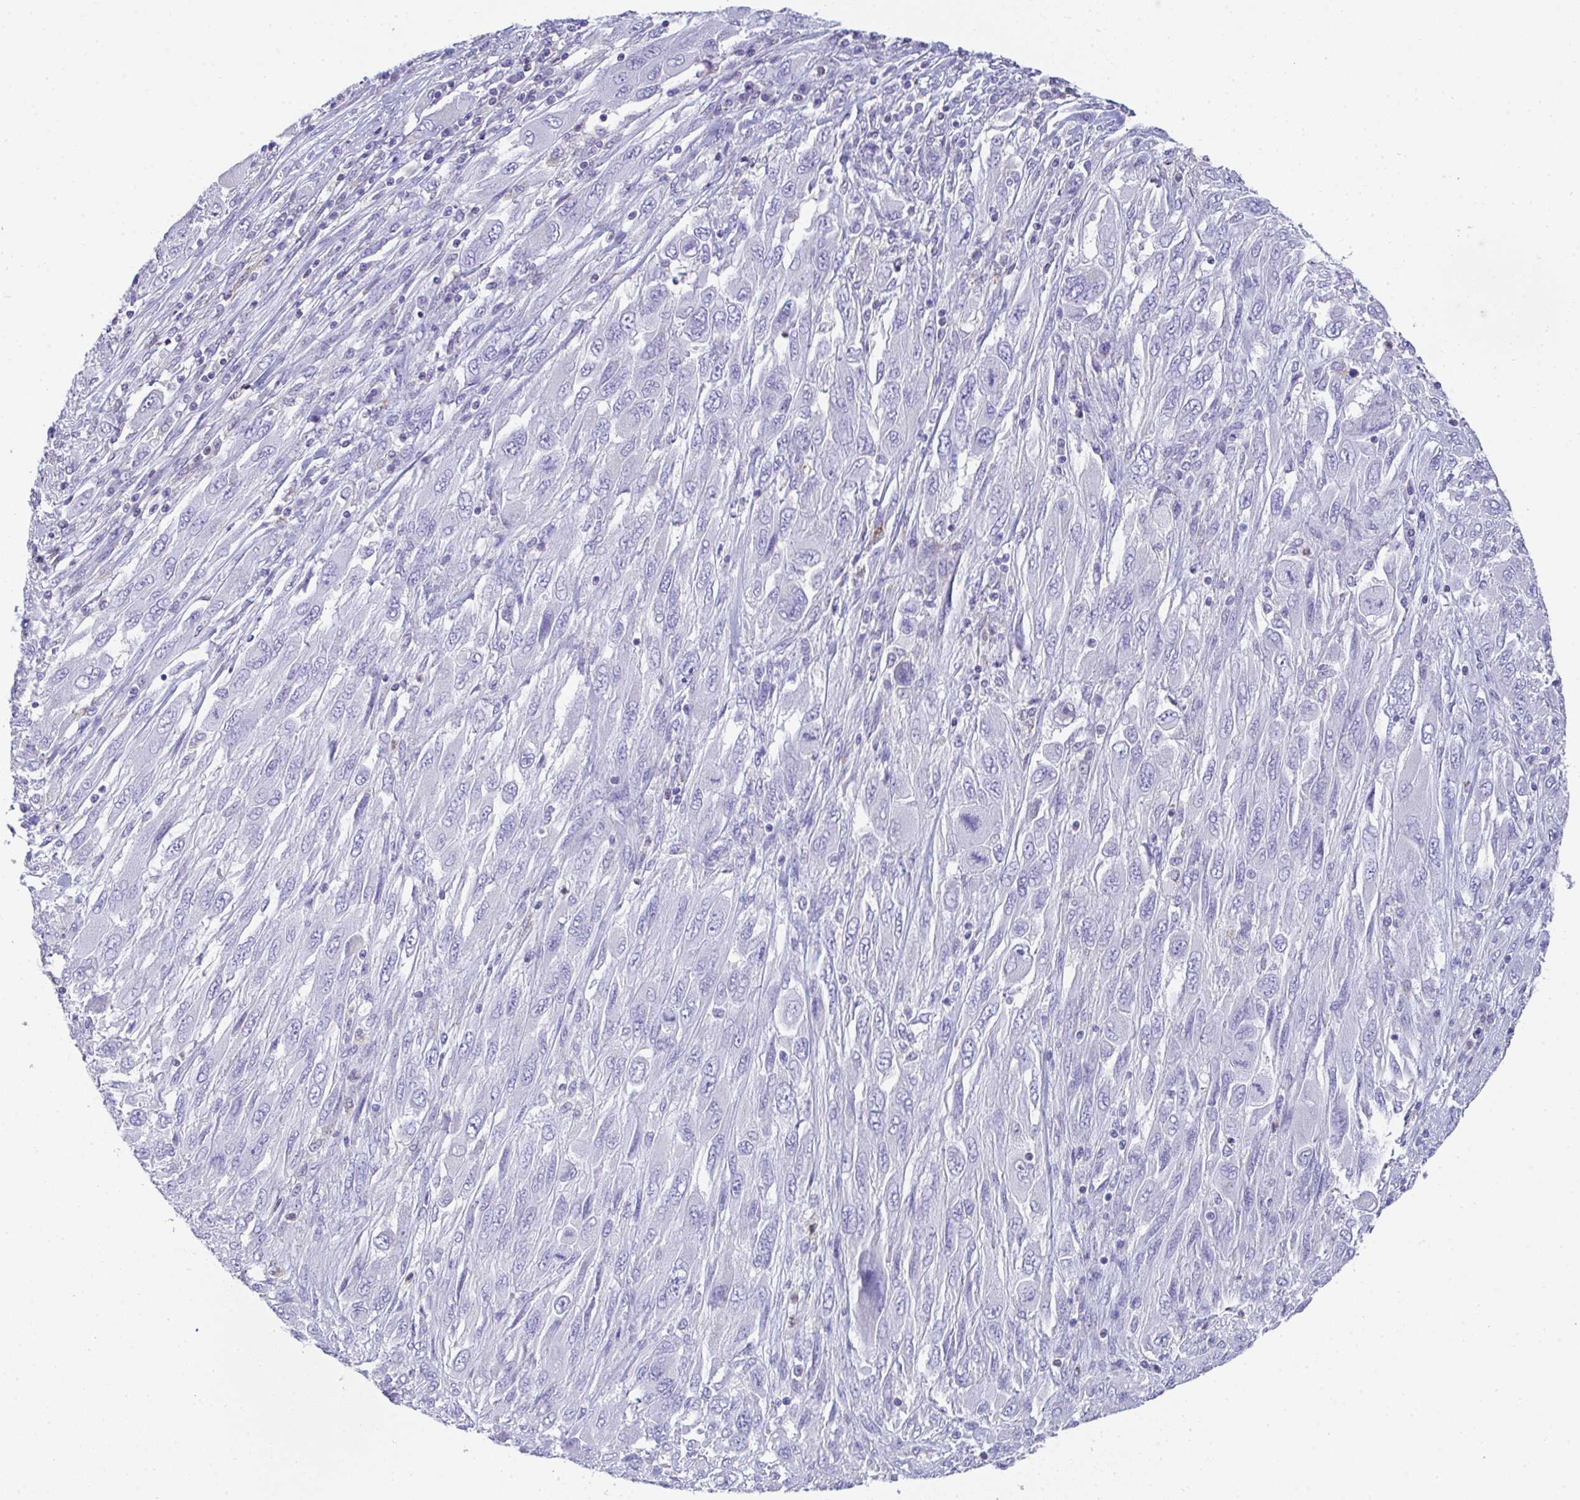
{"staining": {"intensity": "negative", "quantity": "none", "location": "none"}, "tissue": "melanoma", "cell_type": "Tumor cells", "image_type": "cancer", "snomed": [{"axis": "morphology", "description": "Malignant melanoma, NOS"}, {"axis": "topography", "description": "Skin"}], "caption": "High power microscopy image of an immunohistochemistry image of malignant melanoma, revealing no significant positivity in tumor cells.", "gene": "TNFAIP8", "patient": {"sex": "female", "age": 91}}